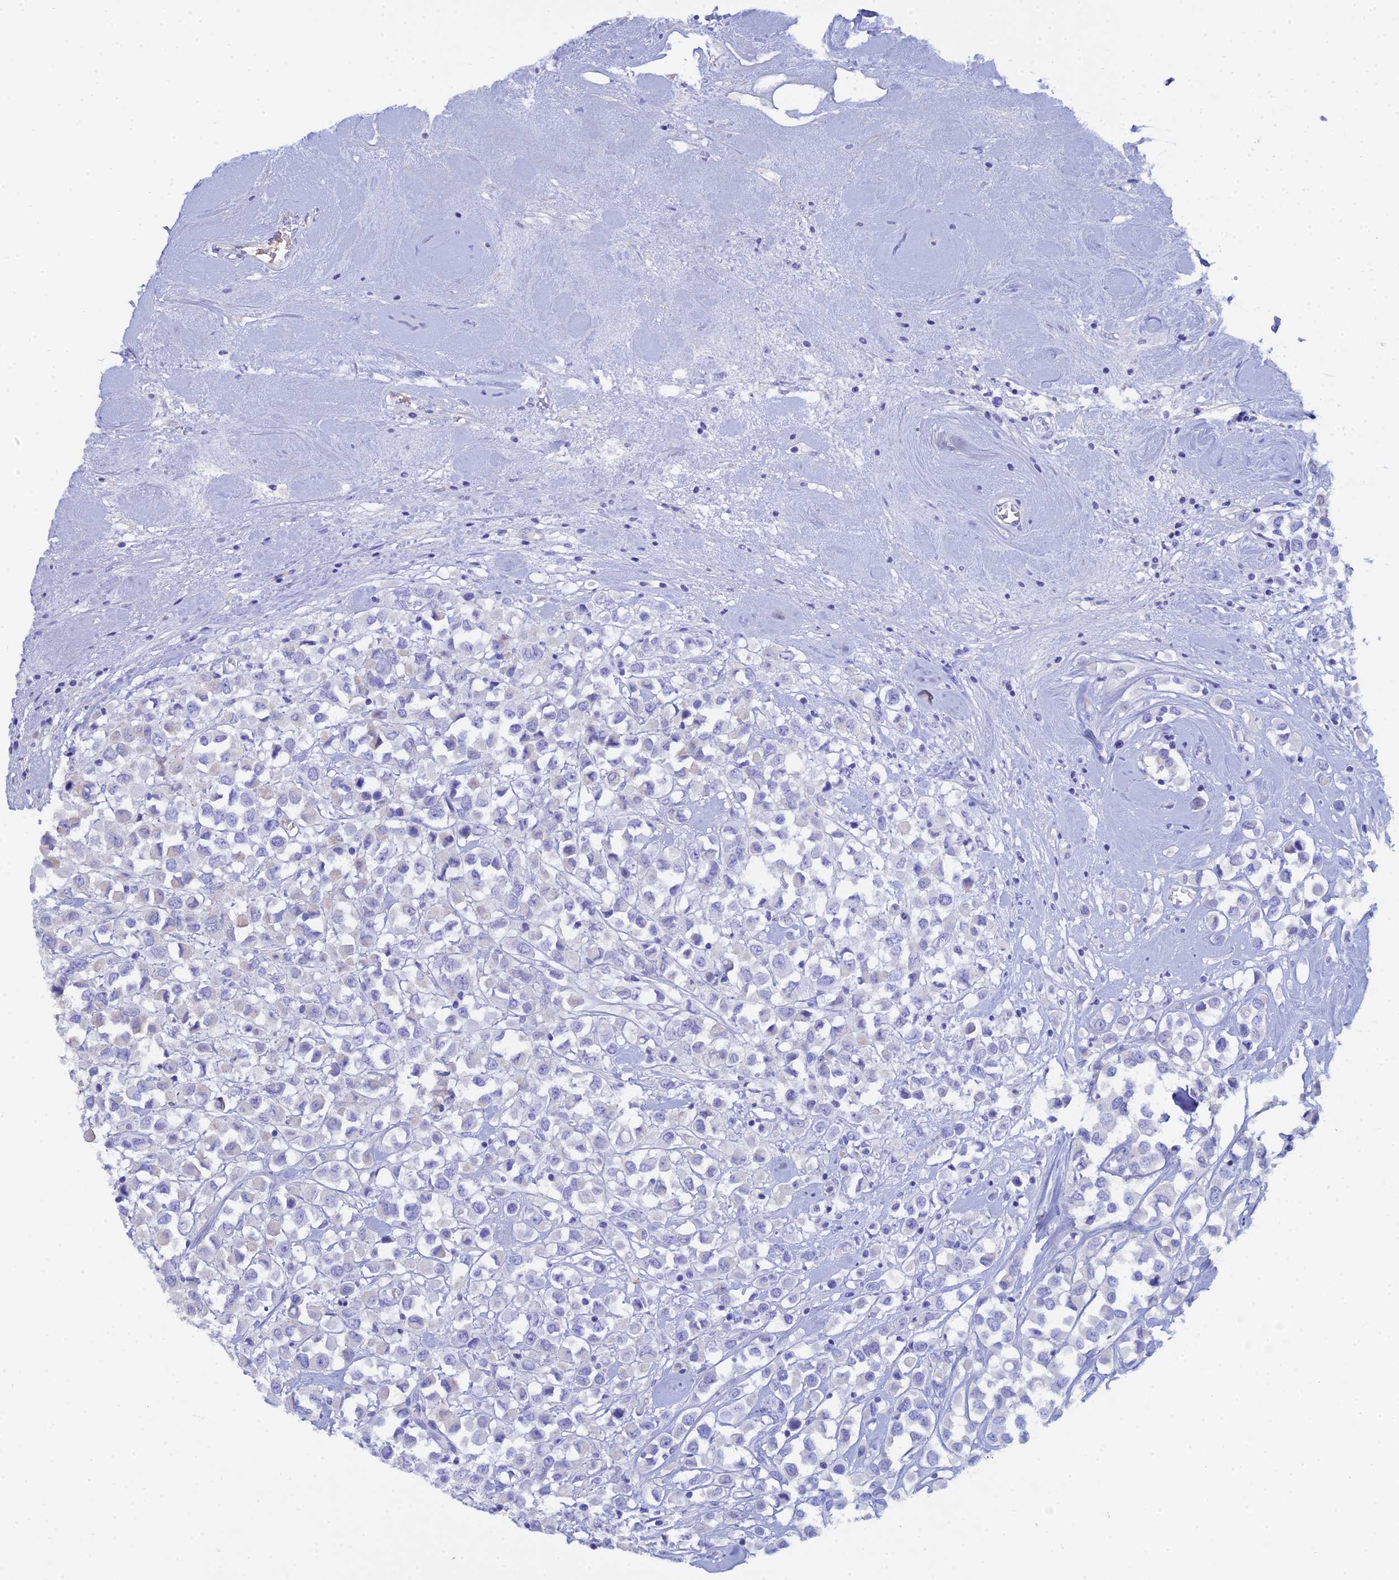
{"staining": {"intensity": "negative", "quantity": "none", "location": "none"}, "tissue": "breast cancer", "cell_type": "Tumor cells", "image_type": "cancer", "snomed": [{"axis": "morphology", "description": "Duct carcinoma"}, {"axis": "topography", "description": "Breast"}], "caption": "The image reveals no significant staining in tumor cells of breast invasive ductal carcinoma.", "gene": "CELA3A", "patient": {"sex": "female", "age": 61}}